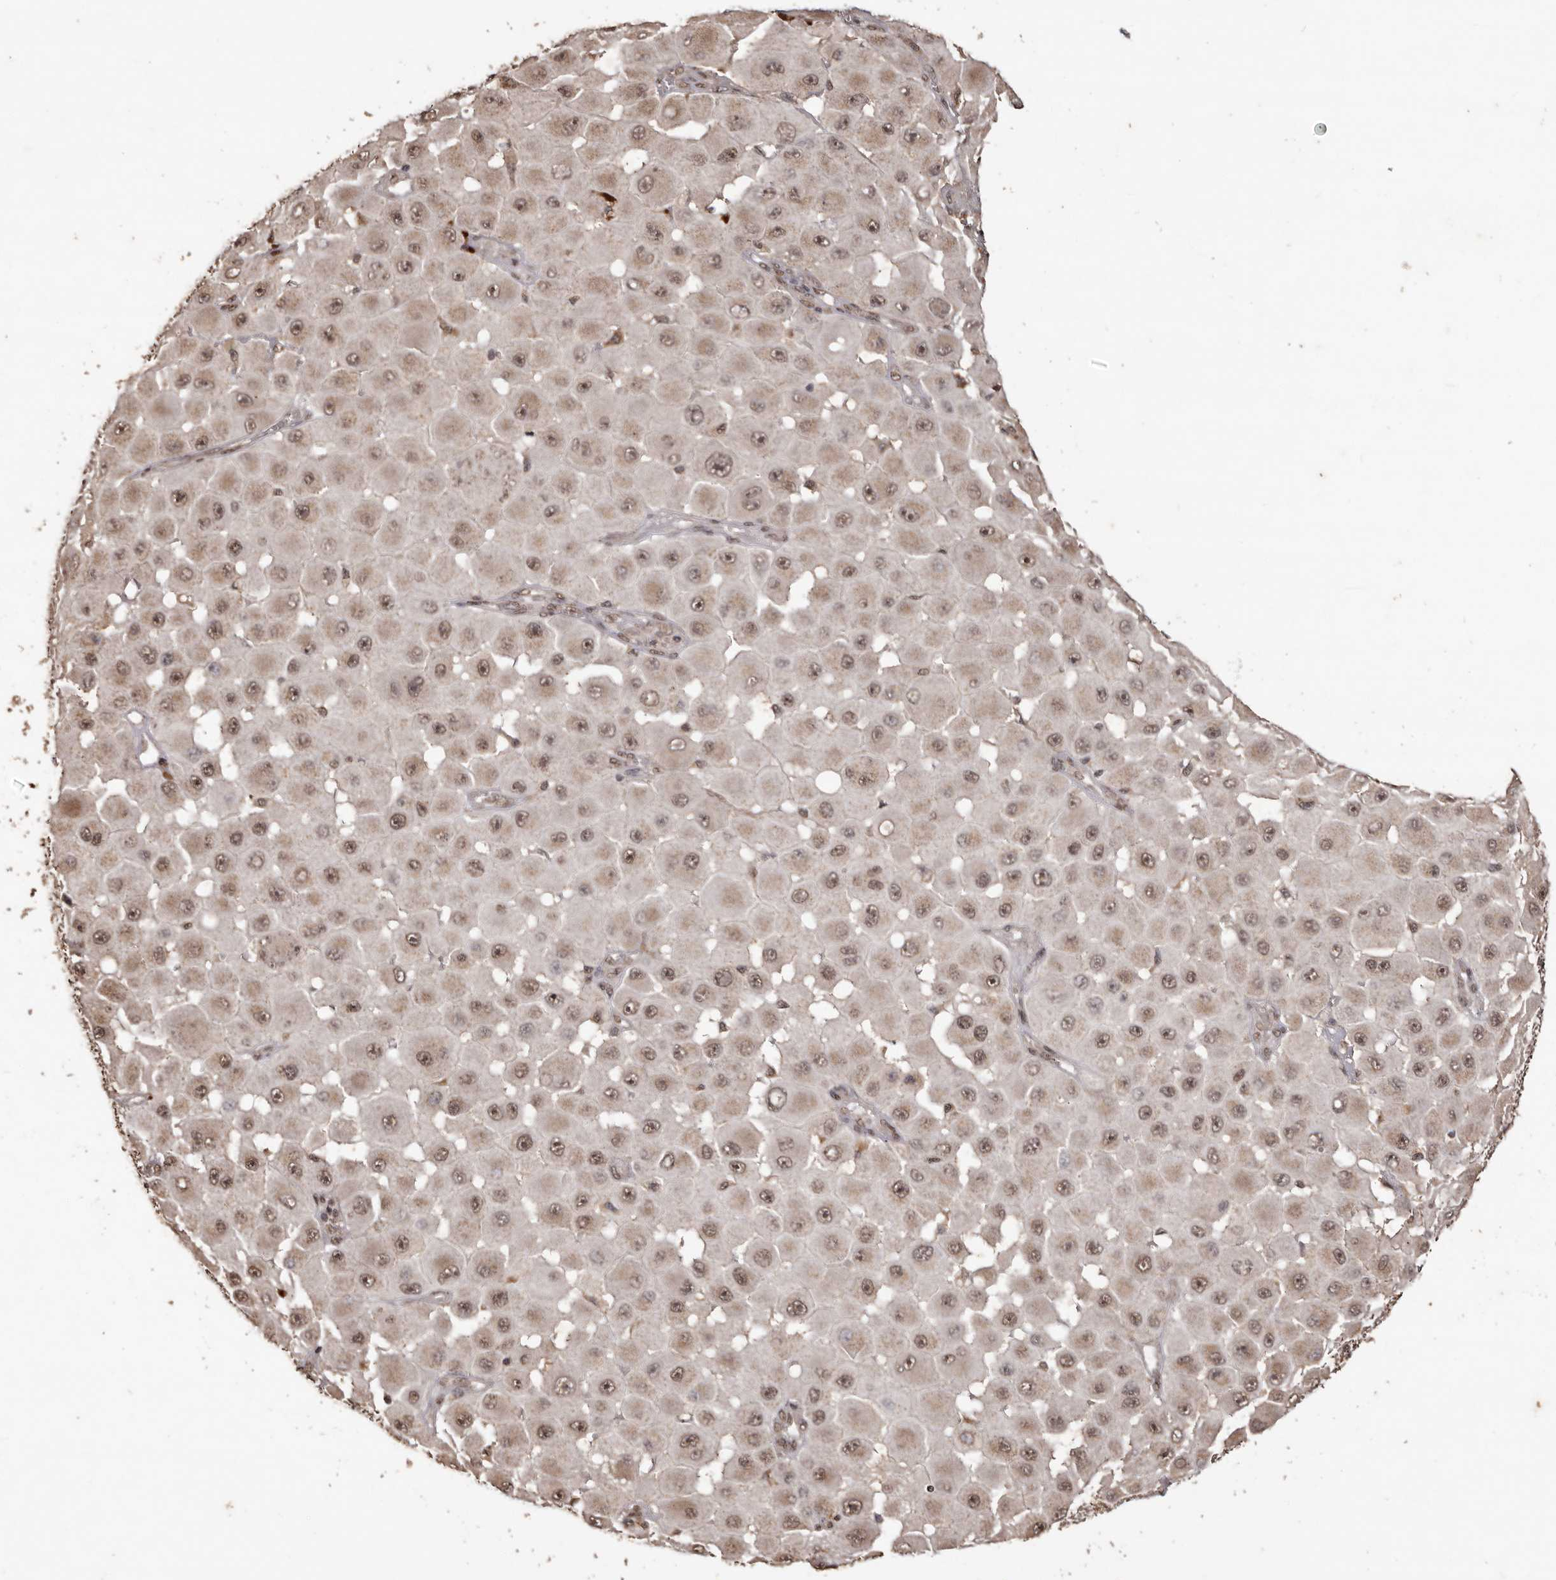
{"staining": {"intensity": "moderate", "quantity": ">75%", "location": "cytoplasmic/membranous,nuclear"}, "tissue": "melanoma", "cell_type": "Tumor cells", "image_type": "cancer", "snomed": [{"axis": "morphology", "description": "Malignant melanoma, NOS"}, {"axis": "topography", "description": "Skin"}], "caption": "Melanoma stained for a protein displays moderate cytoplasmic/membranous and nuclear positivity in tumor cells.", "gene": "NOTCH1", "patient": {"sex": "female", "age": 81}}